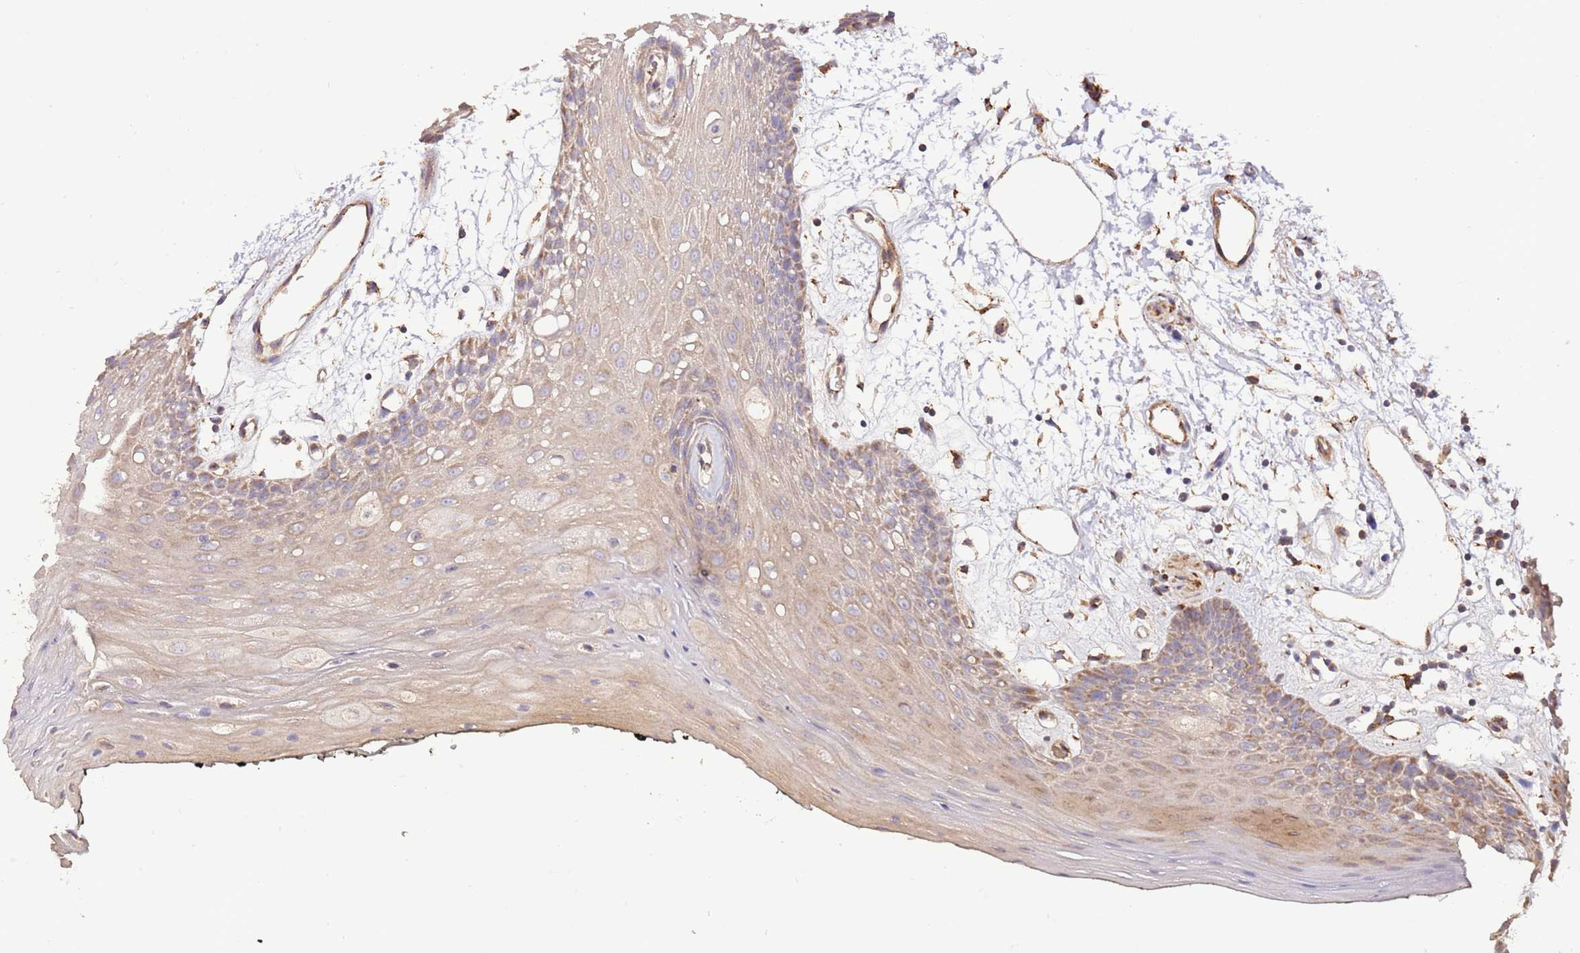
{"staining": {"intensity": "weak", "quantity": "25%-75%", "location": "cytoplasmic/membranous"}, "tissue": "oral mucosa", "cell_type": "Squamous epithelial cells", "image_type": "normal", "snomed": [{"axis": "morphology", "description": "Normal tissue, NOS"}, {"axis": "topography", "description": "Oral tissue"}, {"axis": "topography", "description": "Tounge, NOS"}], "caption": "Protein analysis of benign oral mucosa demonstrates weak cytoplasmic/membranous expression in approximately 25%-75% of squamous epithelial cells.", "gene": "DOCK6", "patient": {"sex": "female", "age": 59}}